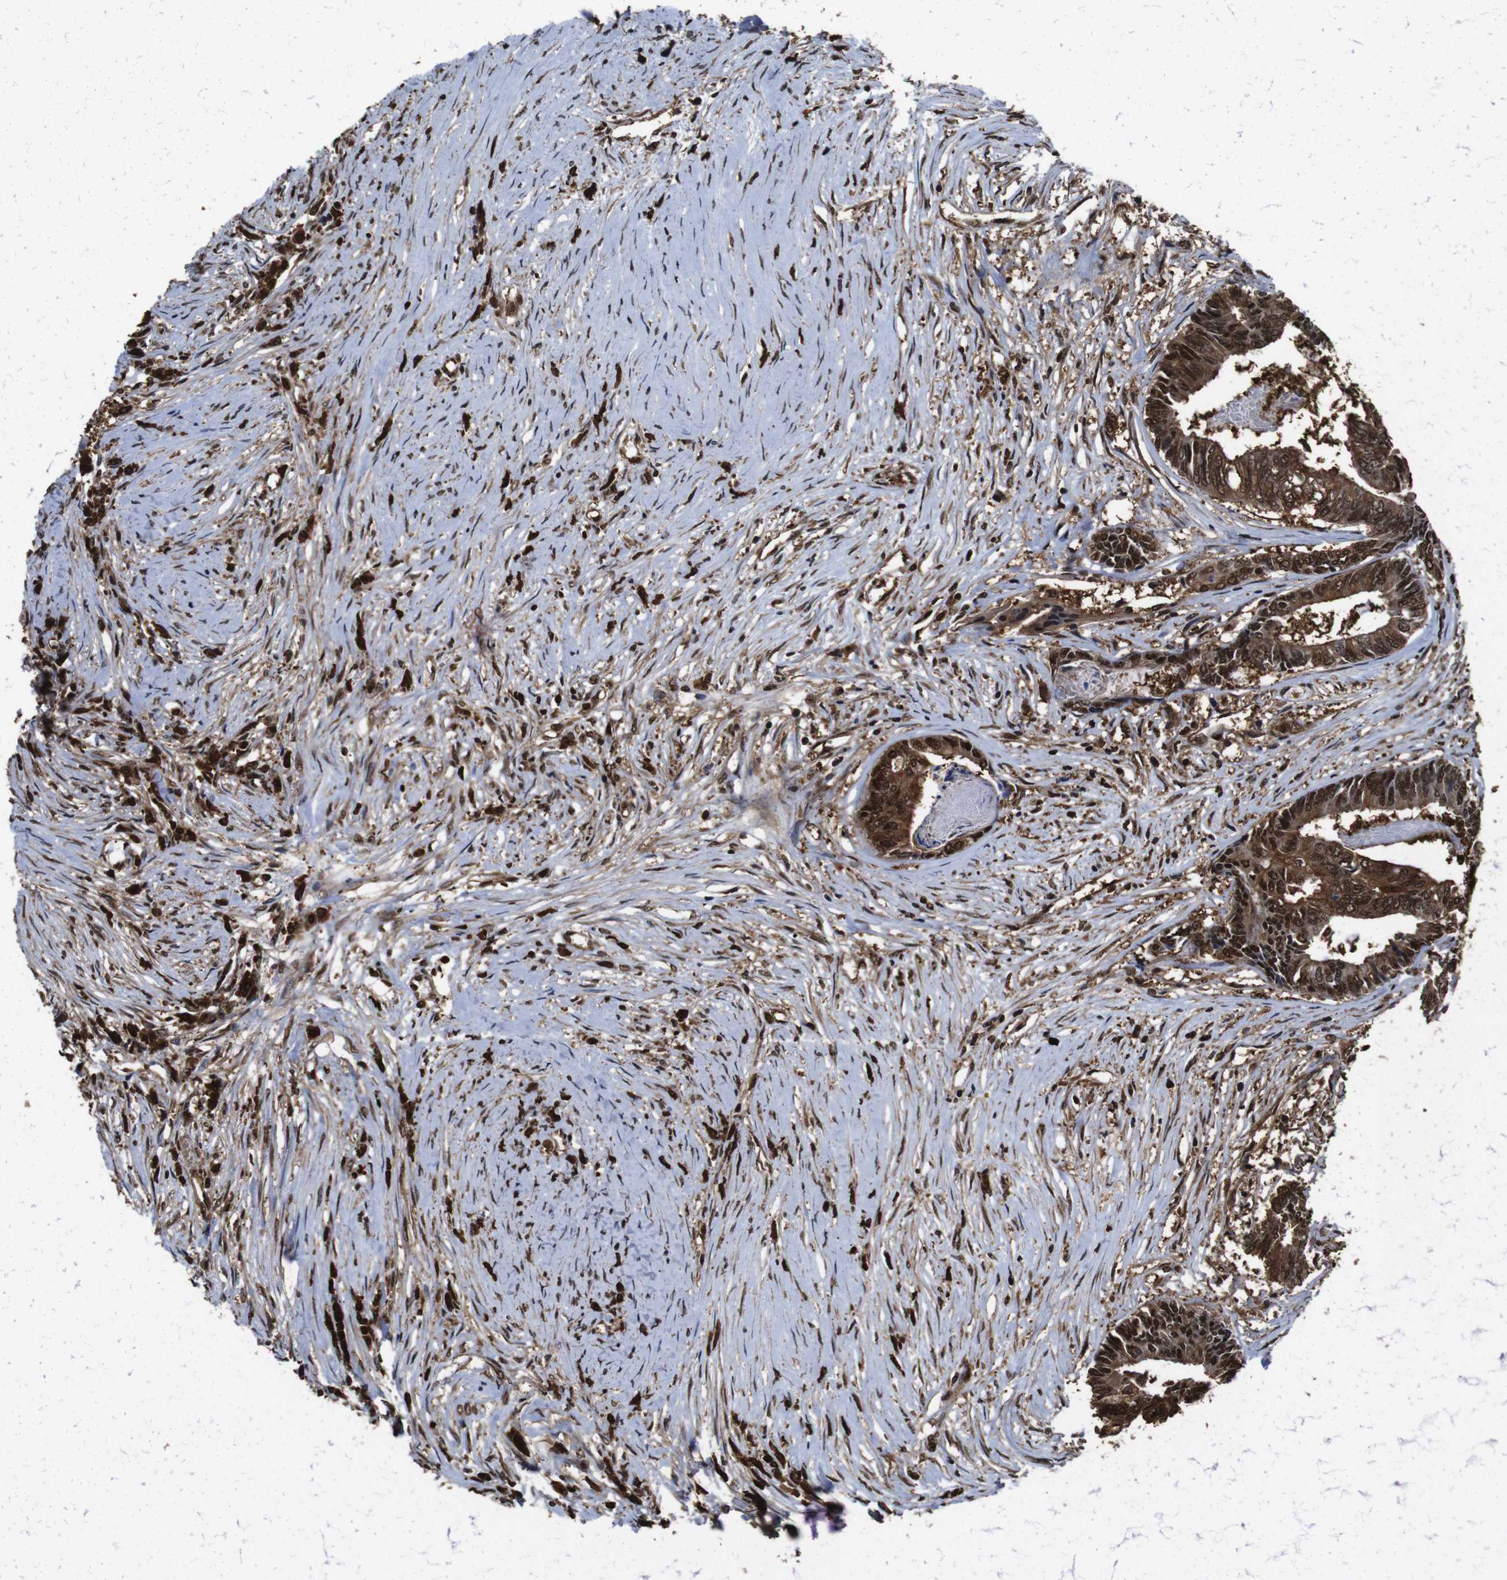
{"staining": {"intensity": "moderate", "quantity": "25%-75%", "location": "cytoplasmic/membranous,nuclear"}, "tissue": "colorectal cancer", "cell_type": "Tumor cells", "image_type": "cancer", "snomed": [{"axis": "morphology", "description": "Adenocarcinoma, NOS"}, {"axis": "topography", "description": "Rectum"}], "caption": "Human colorectal cancer (adenocarcinoma) stained for a protein (brown) shows moderate cytoplasmic/membranous and nuclear positive staining in about 25%-75% of tumor cells.", "gene": "VCP", "patient": {"sex": "male", "age": 63}}